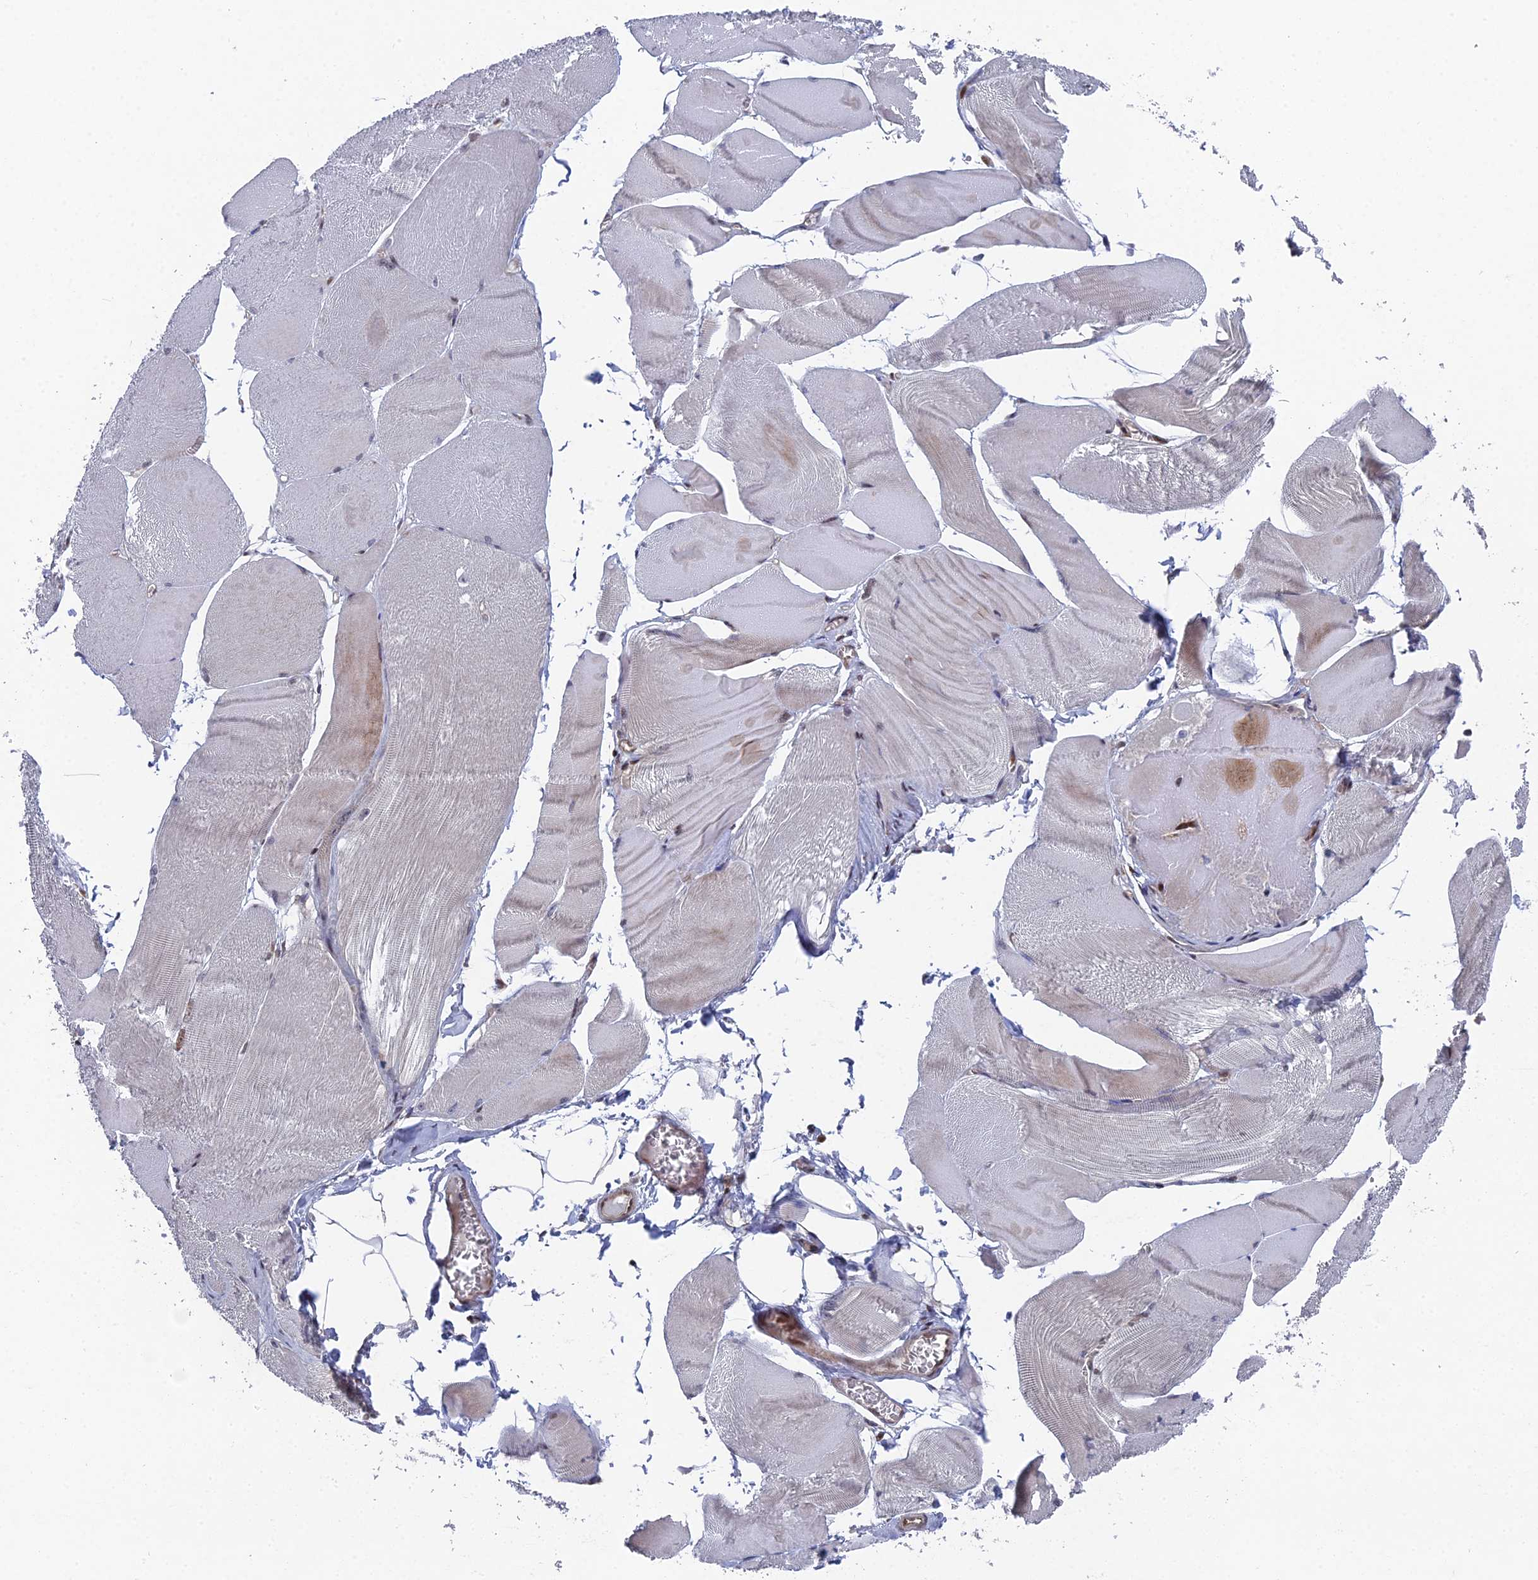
{"staining": {"intensity": "weak", "quantity": "<25%", "location": "cytoplasmic/membranous"}, "tissue": "skeletal muscle", "cell_type": "Myocytes", "image_type": "normal", "snomed": [{"axis": "morphology", "description": "Normal tissue, NOS"}, {"axis": "morphology", "description": "Basal cell carcinoma"}, {"axis": "topography", "description": "Skeletal muscle"}], "caption": "DAB (3,3'-diaminobenzidine) immunohistochemical staining of normal human skeletal muscle exhibits no significant positivity in myocytes.", "gene": "UNC5D", "patient": {"sex": "female", "age": 64}}